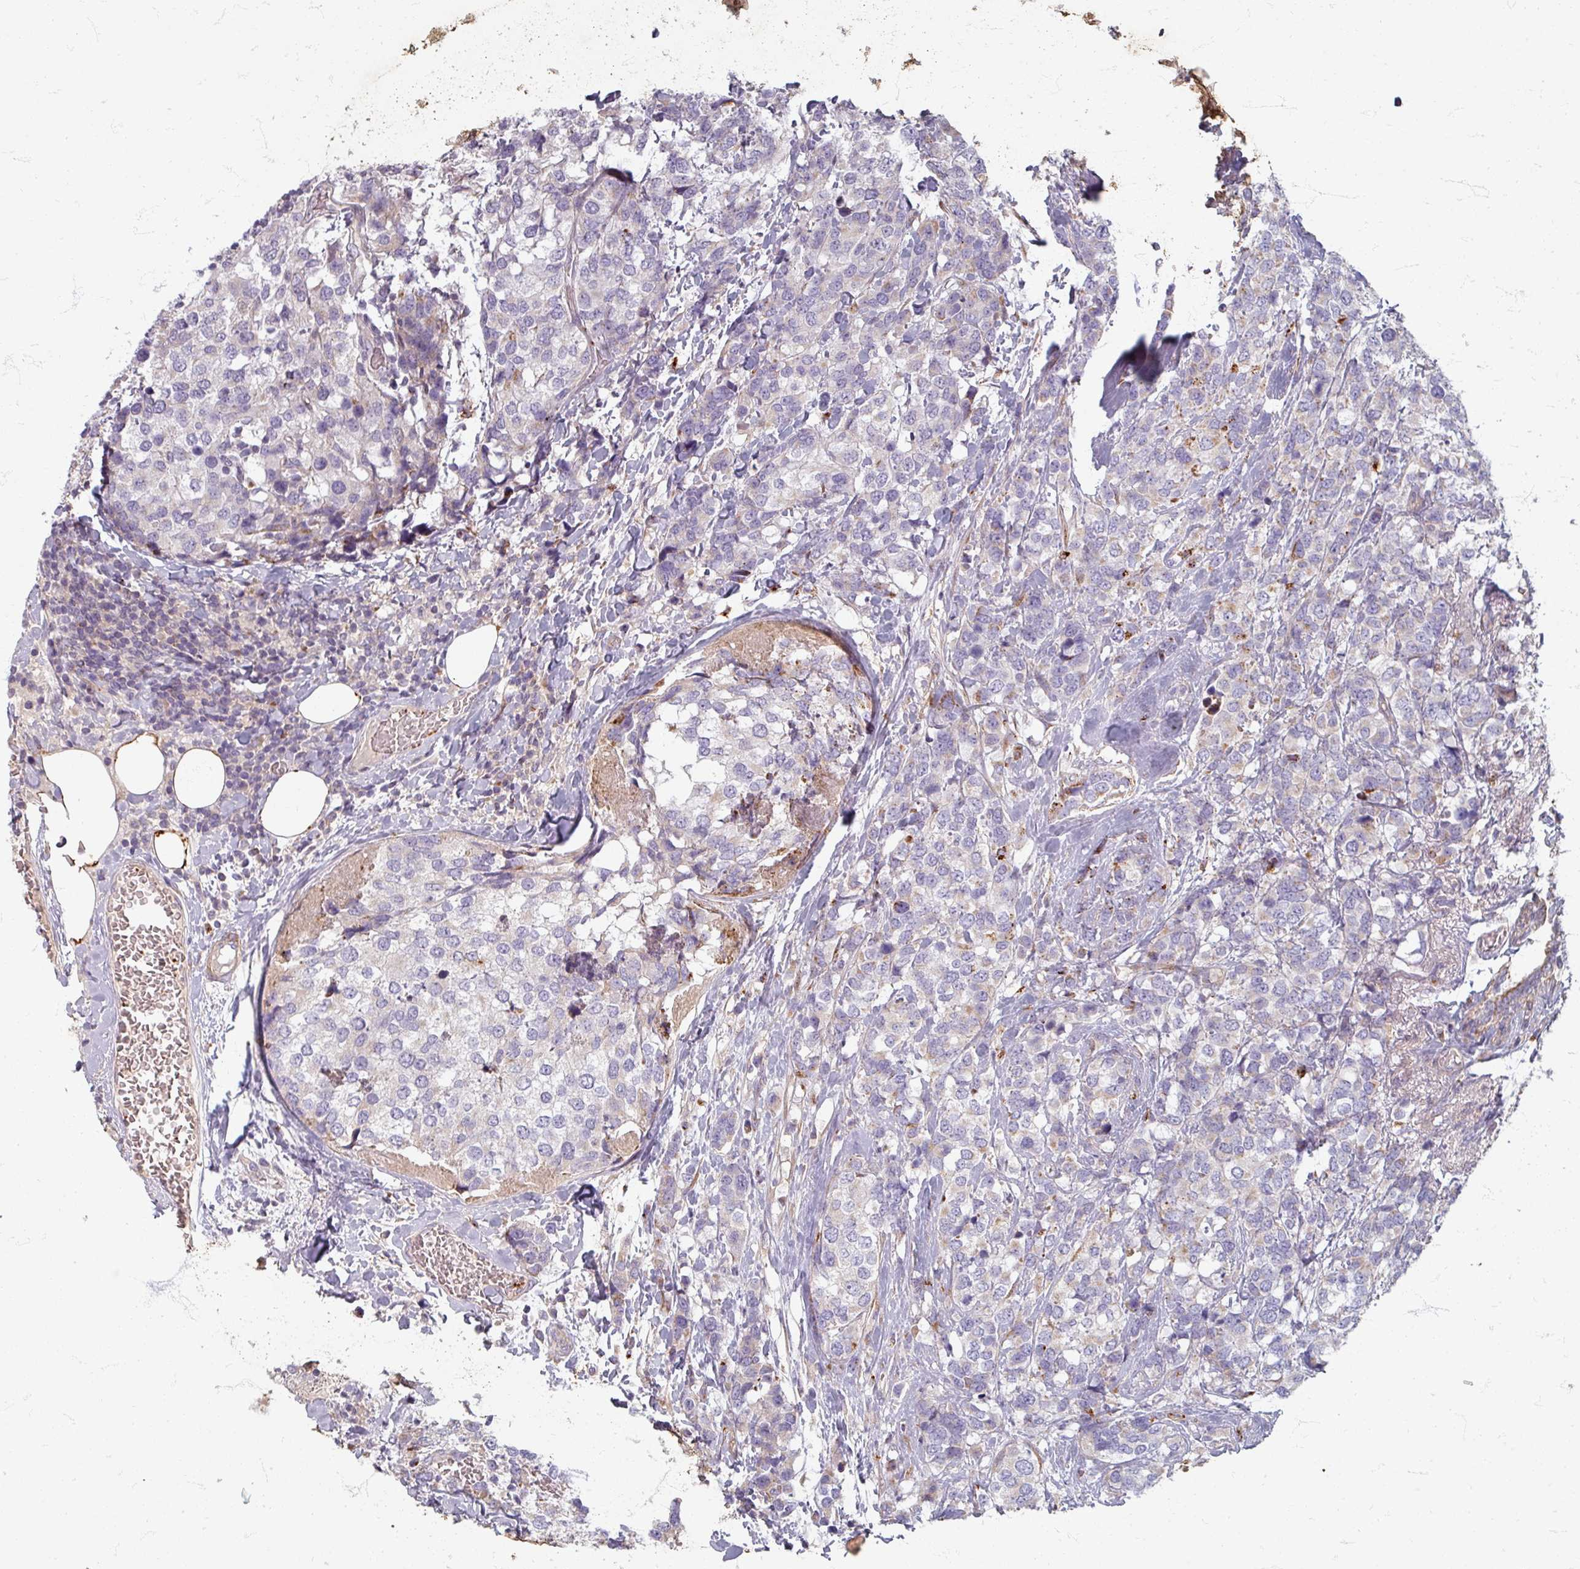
{"staining": {"intensity": "negative", "quantity": "none", "location": "none"}, "tissue": "breast cancer", "cell_type": "Tumor cells", "image_type": "cancer", "snomed": [{"axis": "morphology", "description": "Lobular carcinoma"}, {"axis": "topography", "description": "Breast"}], "caption": "Tumor cells show no significant expression in lobular carcinoma (breast).", "gene": "GABARAPL1", "patient": {"sex": "female", "age": 59}}